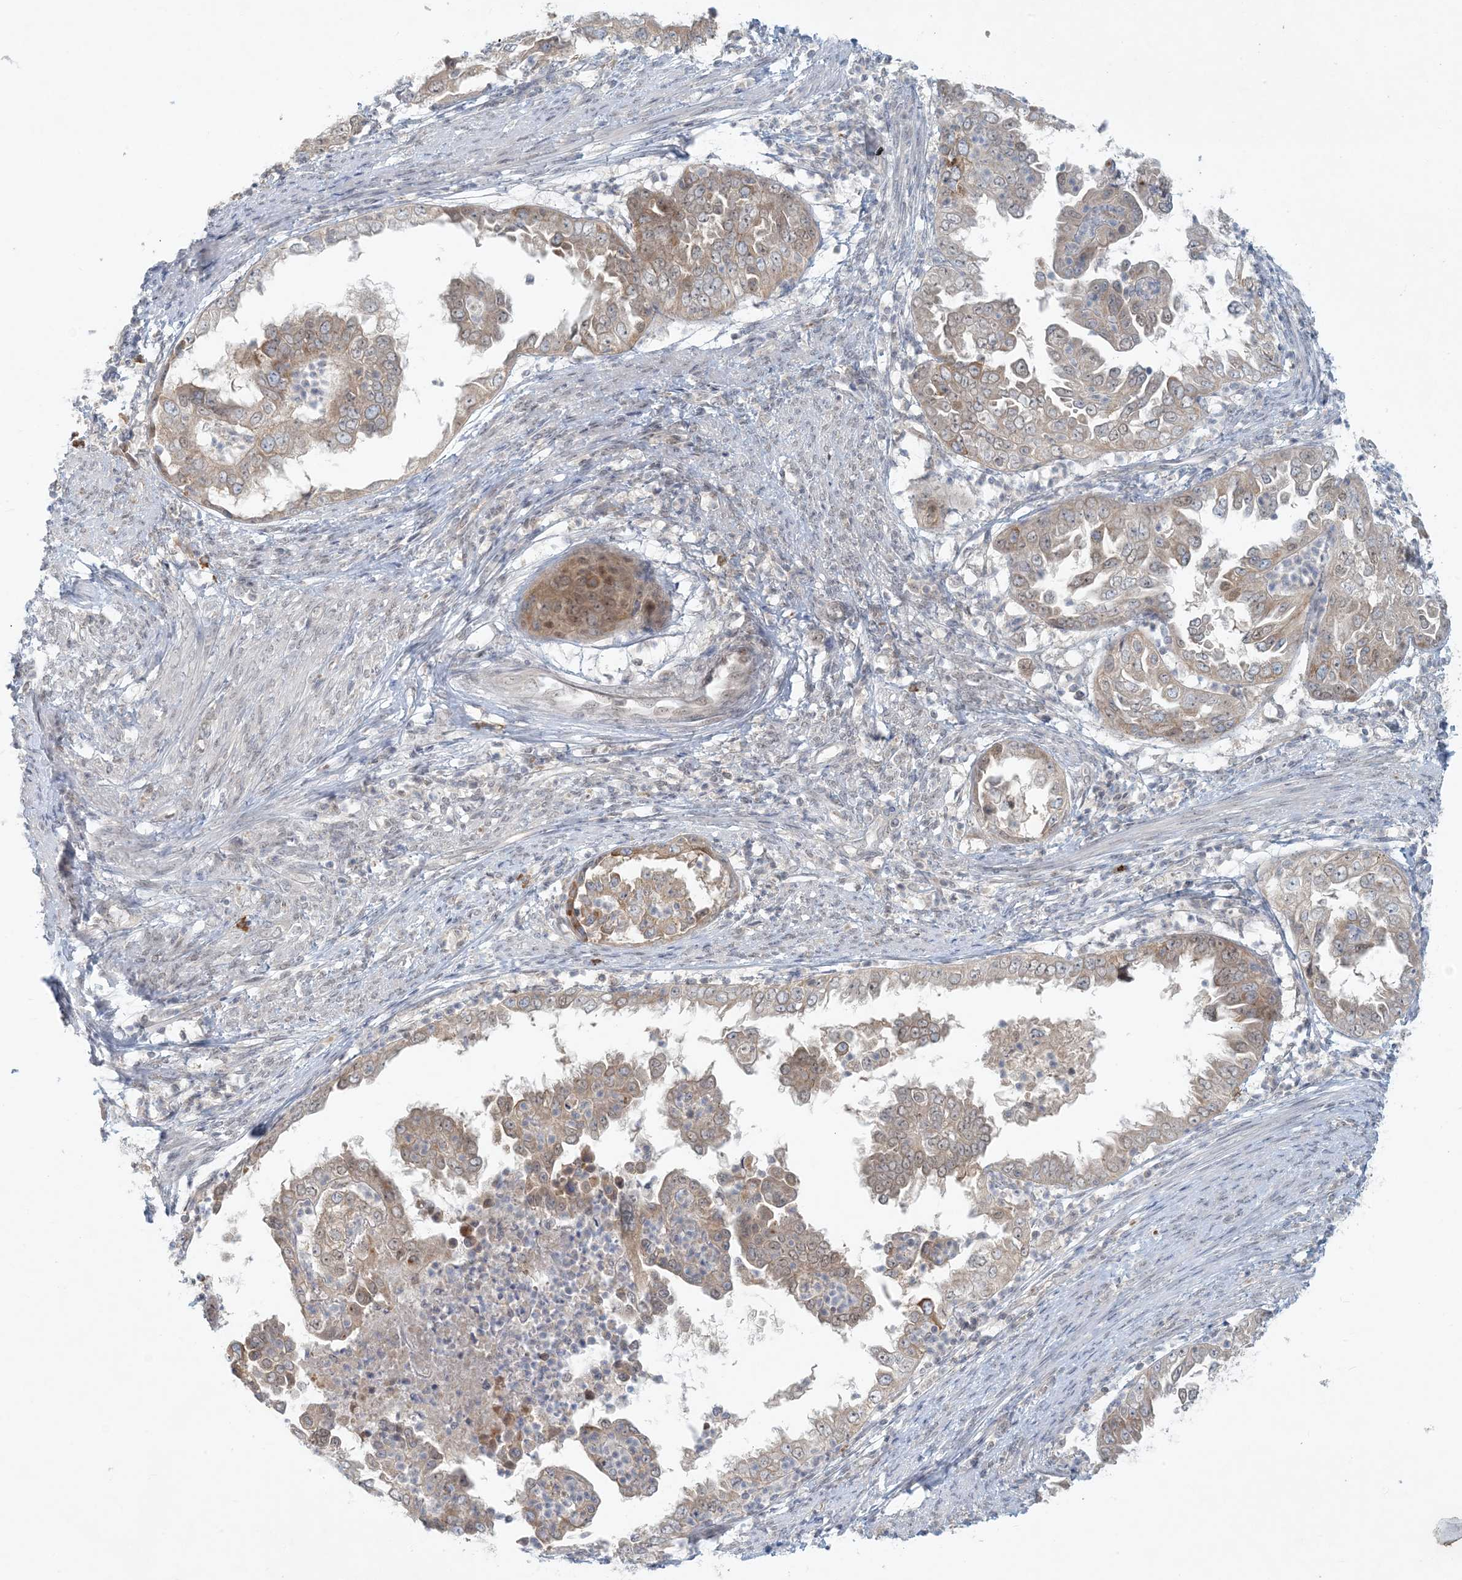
{"staining": {"intensity": "moderate", "quantity": ">75%", "location": "cytoplasmic/membranous"}, "tissue": "endometrial cancer", "cell_type": "Tumor cells", "image_type": "cancer", "snomed": [{"axis": "morphology", "description": "Adenocarcinoma, NOS"}, {"axis": "topography", "description": "Endometrium"}], "caption": "Immunohistochemistry (IHC) staining of endometrial cancer (adenocarcinoma), which shows medium levels of moderate cytoplasmic/membranous expression in approximately >75% of tumor cells indicating moderate cytoplasmic/membranous protein expression. The staining was performed using DAB (3,3'-diaminobenzidine) (brown) for protein detection and nuclei were counterstained in hematoxylin (blue).", "gene": "OBI1", "patient": {"sex": "female", "age": 85}}